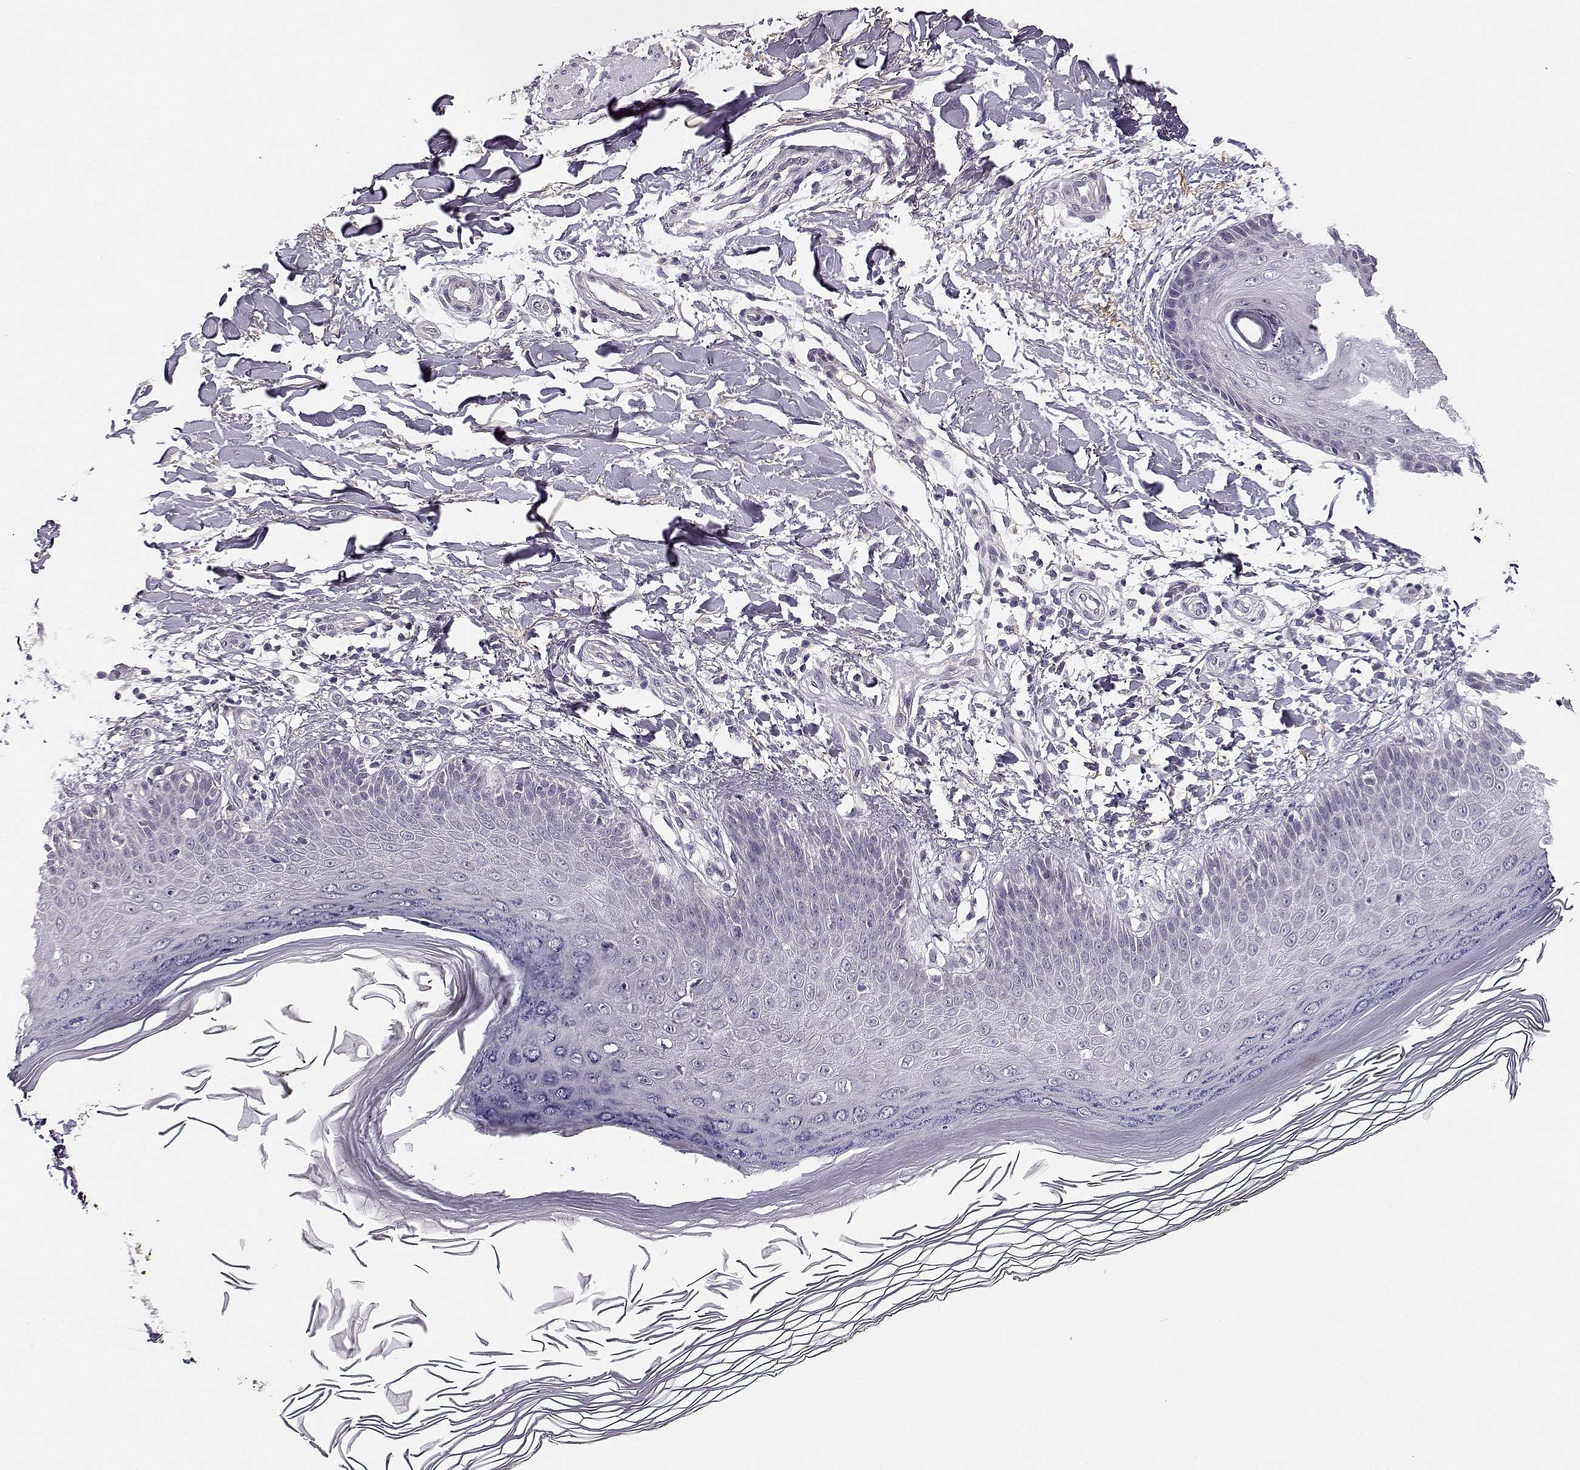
{"staining": {"intensity": "negative", "quantity": "none", "location": "none"}, "tissue": "skin", "cell_type": "Fibroblasts", "image_type": "normal", "snomed": [{"axis": "morphology", "description": "Normal tissue, NOS"}, {"axis": "topography", "description": "Skin"}], "caption": "Photomicrograph shows no significant protein staining in fibroblasts of benign skin. Brightfield microscopy of IHC stained with DAB (brown) and hematoxylin (blue), captured at high magnification.", "gene": "TMEM145", "patient": {"sex": "female", "age": 62}}